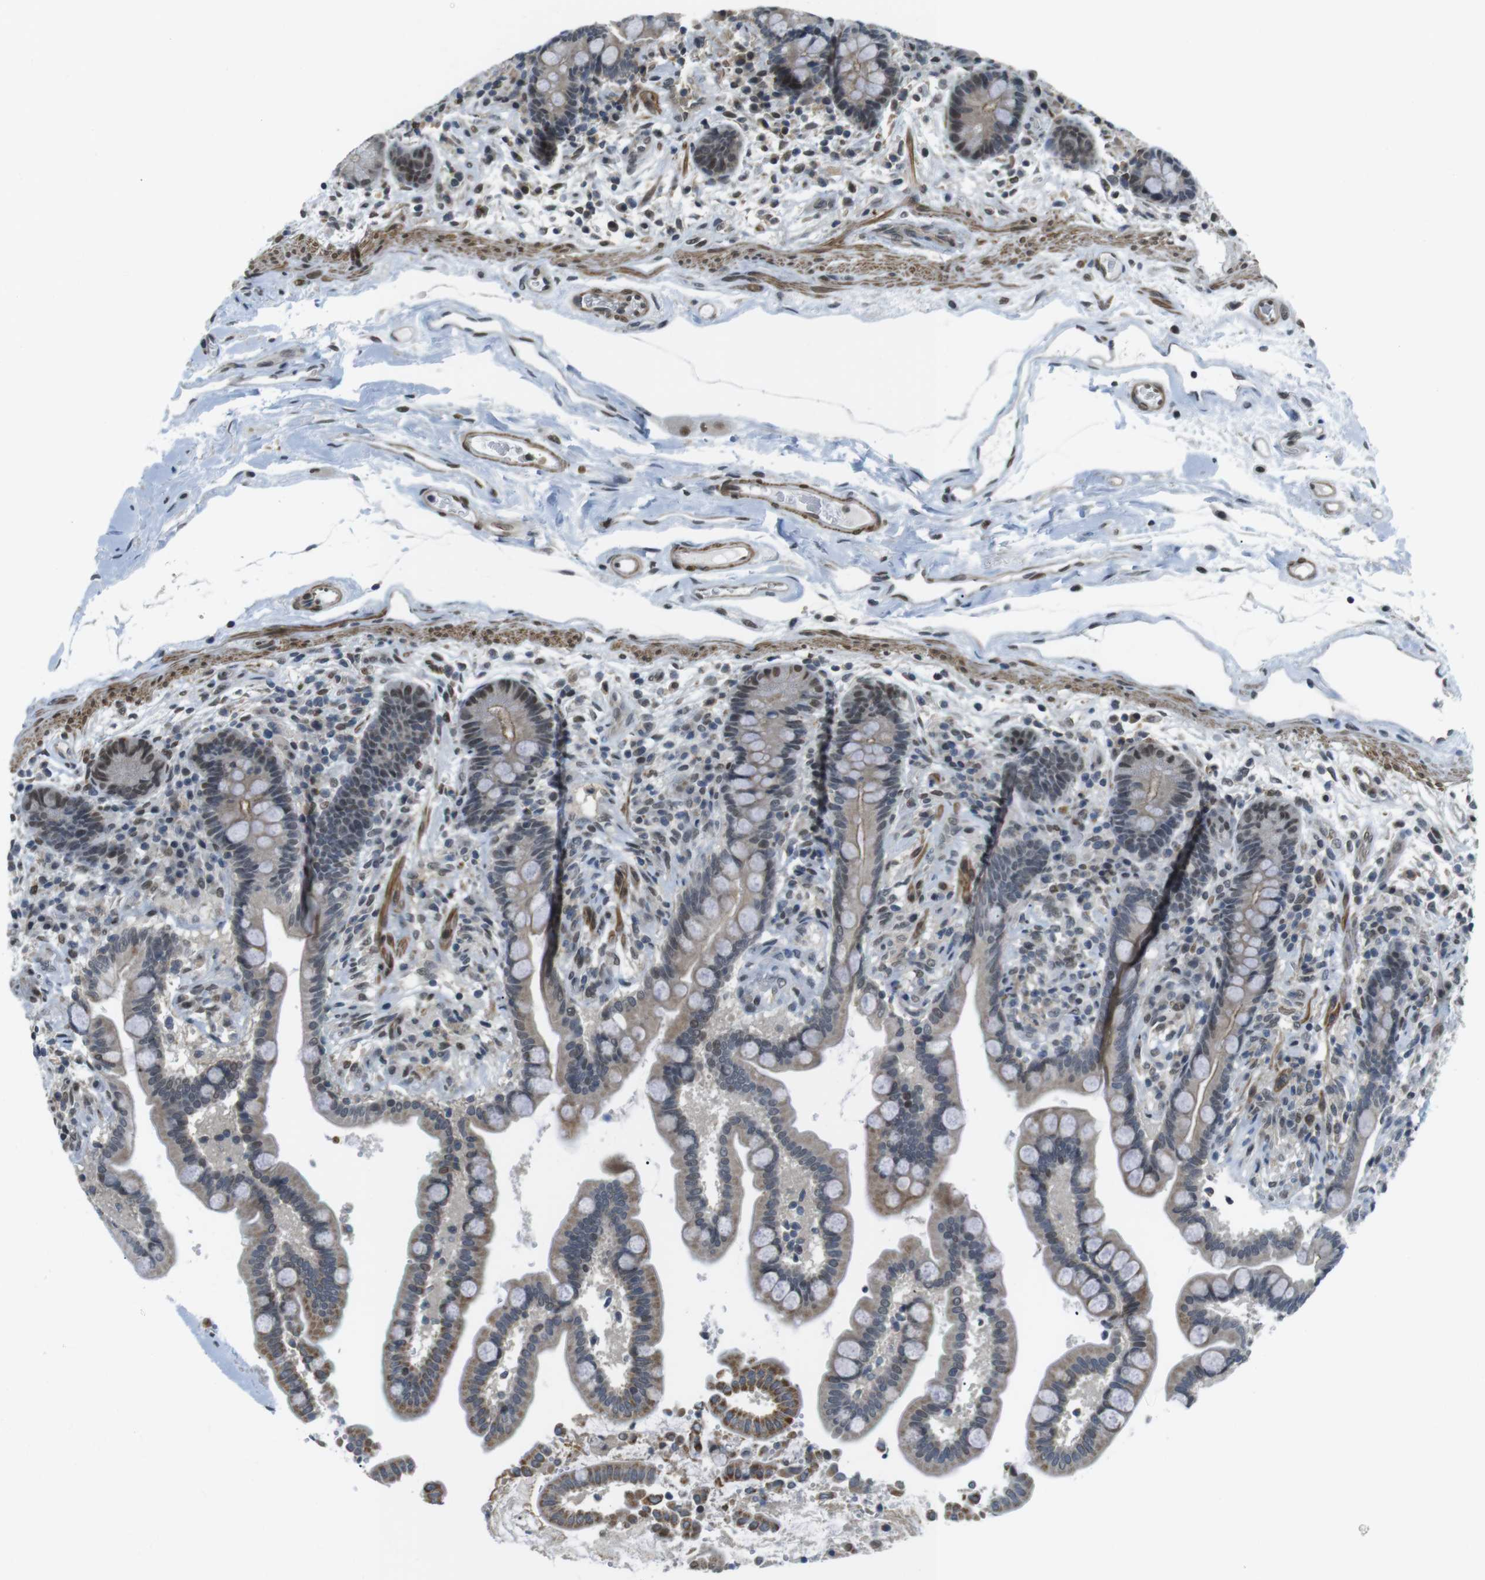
{"staining": {"intensity": "moderate", "quantity": ">75%", "location": "cytoplasmic/membranous,nuclear"}, "tissue": "colon", "cell_type": "Endothelial cells", "image_type": "normal", "snomed": [{"axis": "morphology", "description": "Normal tissue, NOS"}, {"axis": "topography", "description": "Colon"}], "caption": "Immunohistochemical staining of benign human colon displays moderate cytoplasmic/membranous,nuclear protein positivity in about >75% of endothelial cells.", "gene": "USP7", "patient": {"sex": "male", "age": 73}}